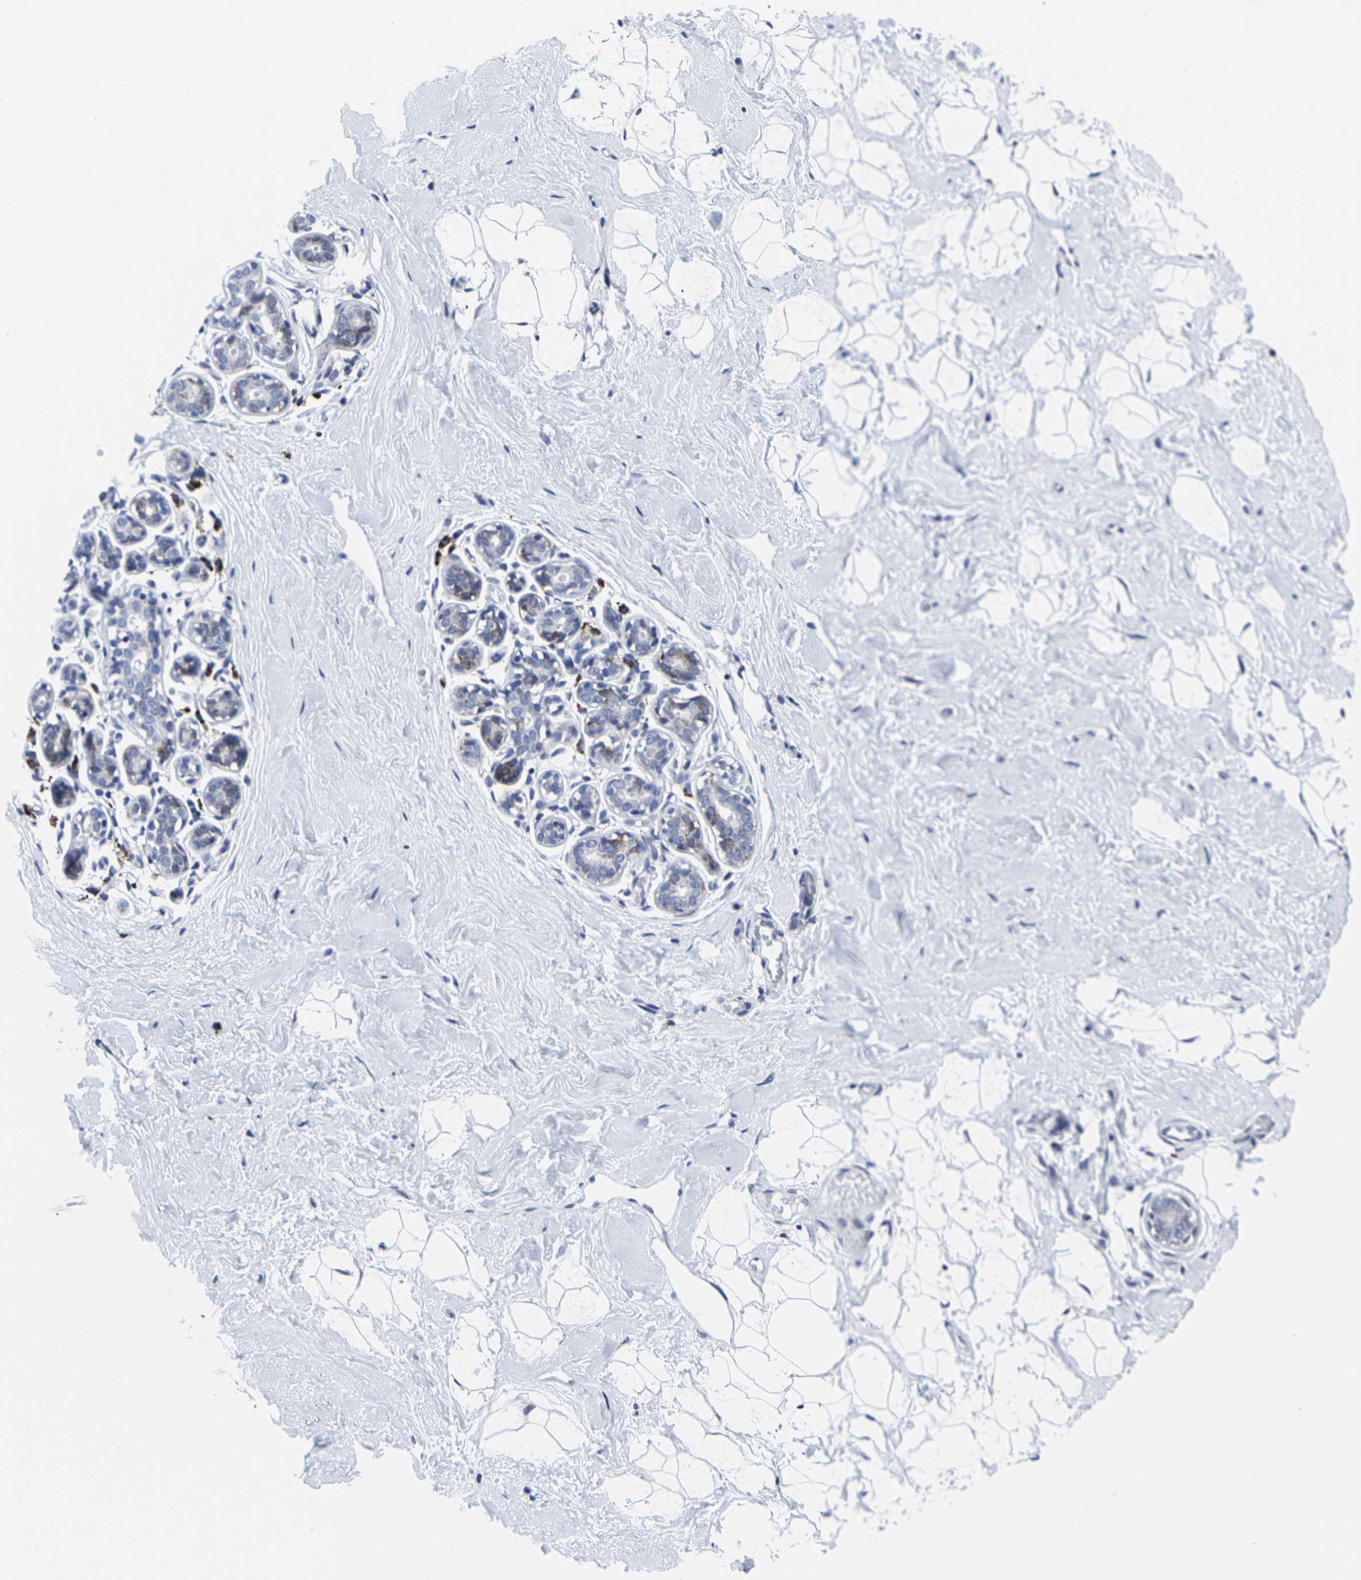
{"staining": {"intensity": "negative", "quantity": "none", "location": "none"}, "tissue": "breast", "cell_type": "Adipocytes", "image_type": "normal", "snomed": [{"axis": "morphology", "description": "Normal tissue, NOS"}, {"axis": "topography", "description": "Breast"}], "caption": "Immunohistochemical staining of unremarkable human breast displays no significant expression in adipocytes. (DAB (3,3'-diaminobenzidine) IHC visualized using brightfield microscopy, high magnification).", "gene": "RPN1", "patient": {"sex": "female", "age": 23}}